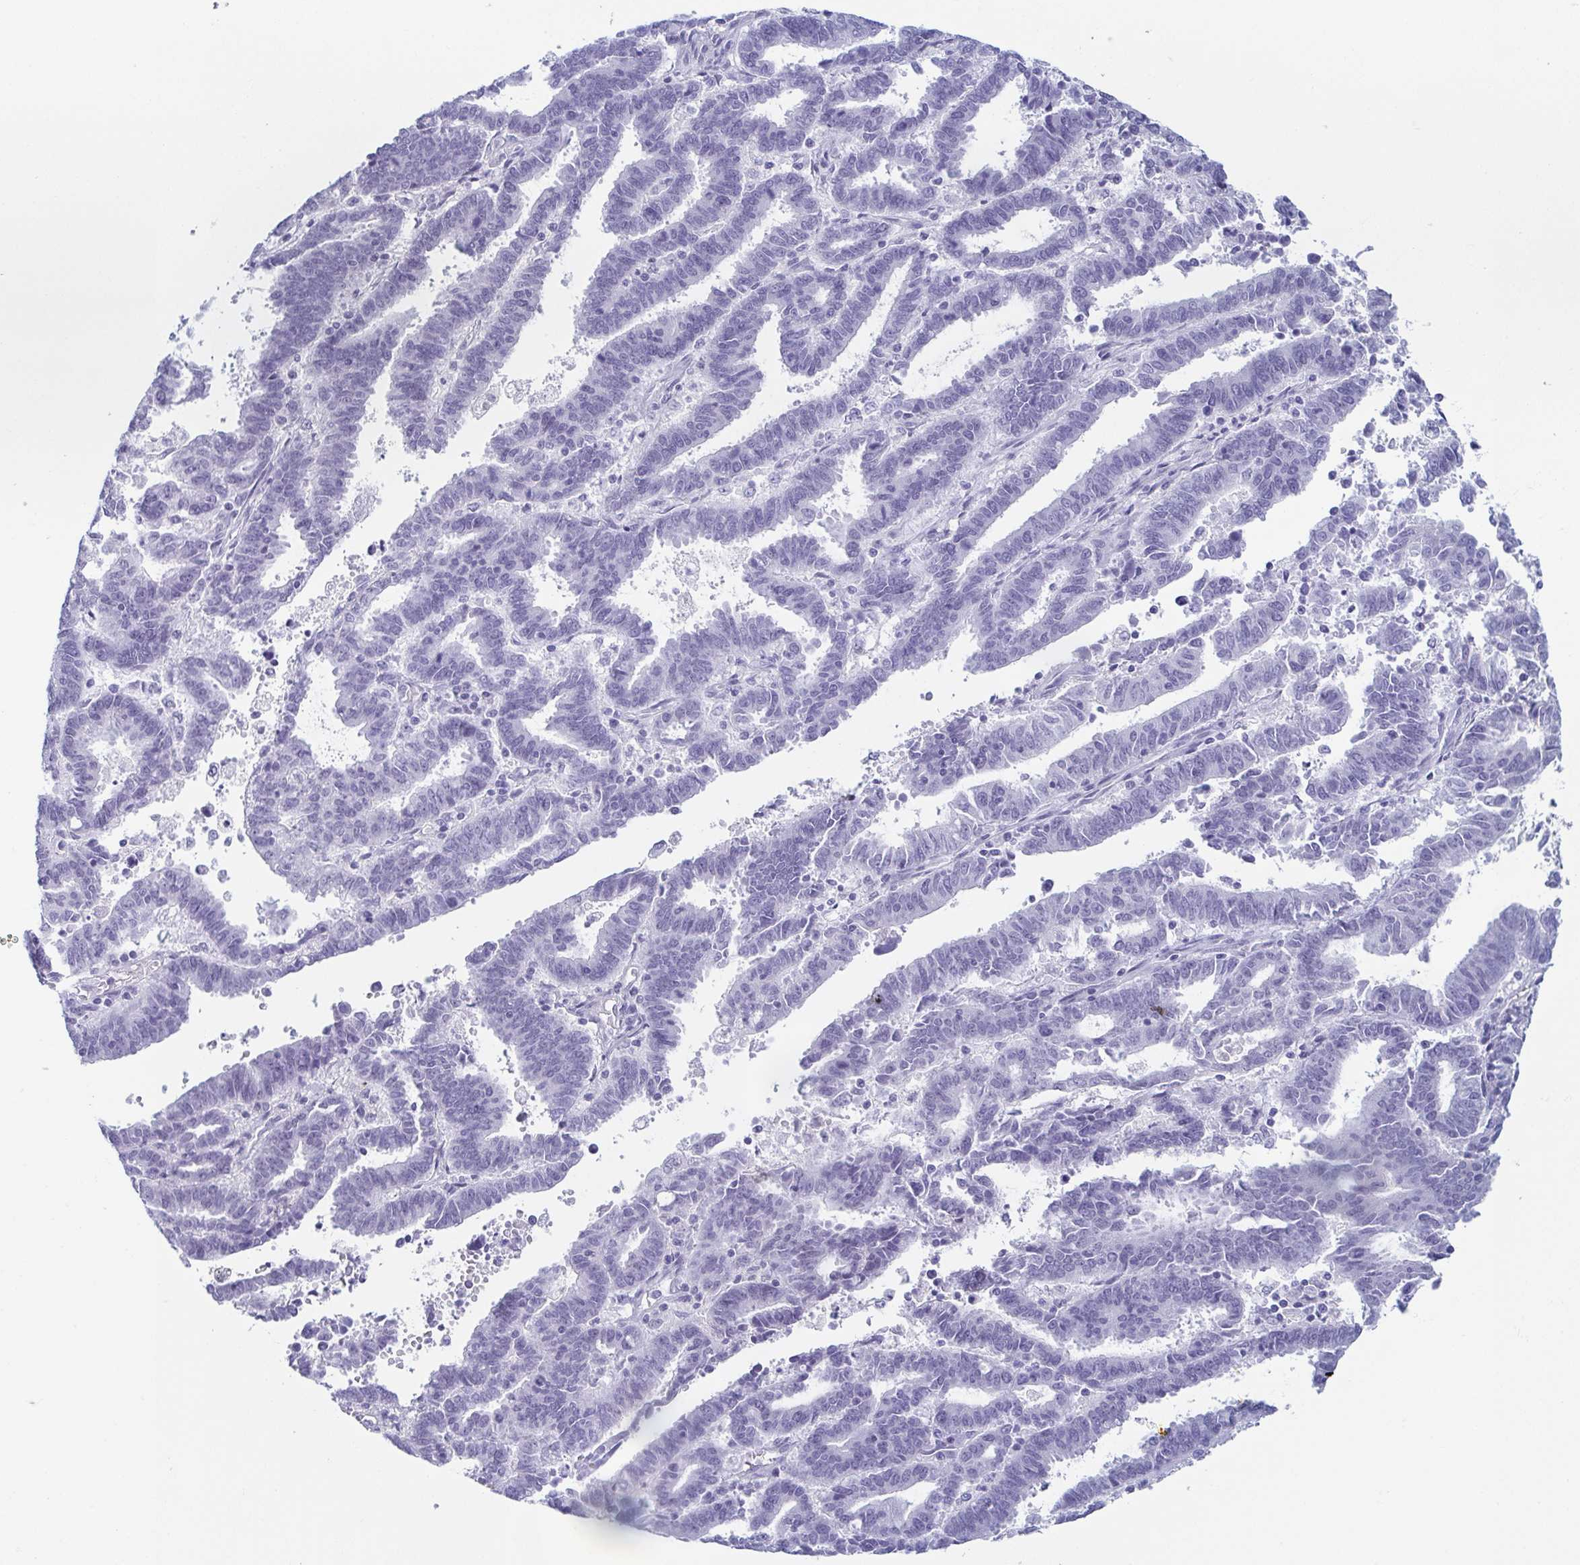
{"staining": {"intensity": "negative", "quantity": "none", "location": "none"}, "tissue": "endometrial cancer", "cell_type": "Tumor cells", "image_type": "cancer", "snomed": [{"axis": "morphology", "description": "Adenocarcinoma, NOS"}, {"axis": "topography", "description": "Uterus"}], "caption": "High power microscopy image of an immunohistochemistry (IHC) photomicrograph of endometrial cancer (adenocarcinoma), revealing no significant staining in tumor cells.", "gene": "REG4", "patient": {"sex": "female", "age": 83}}